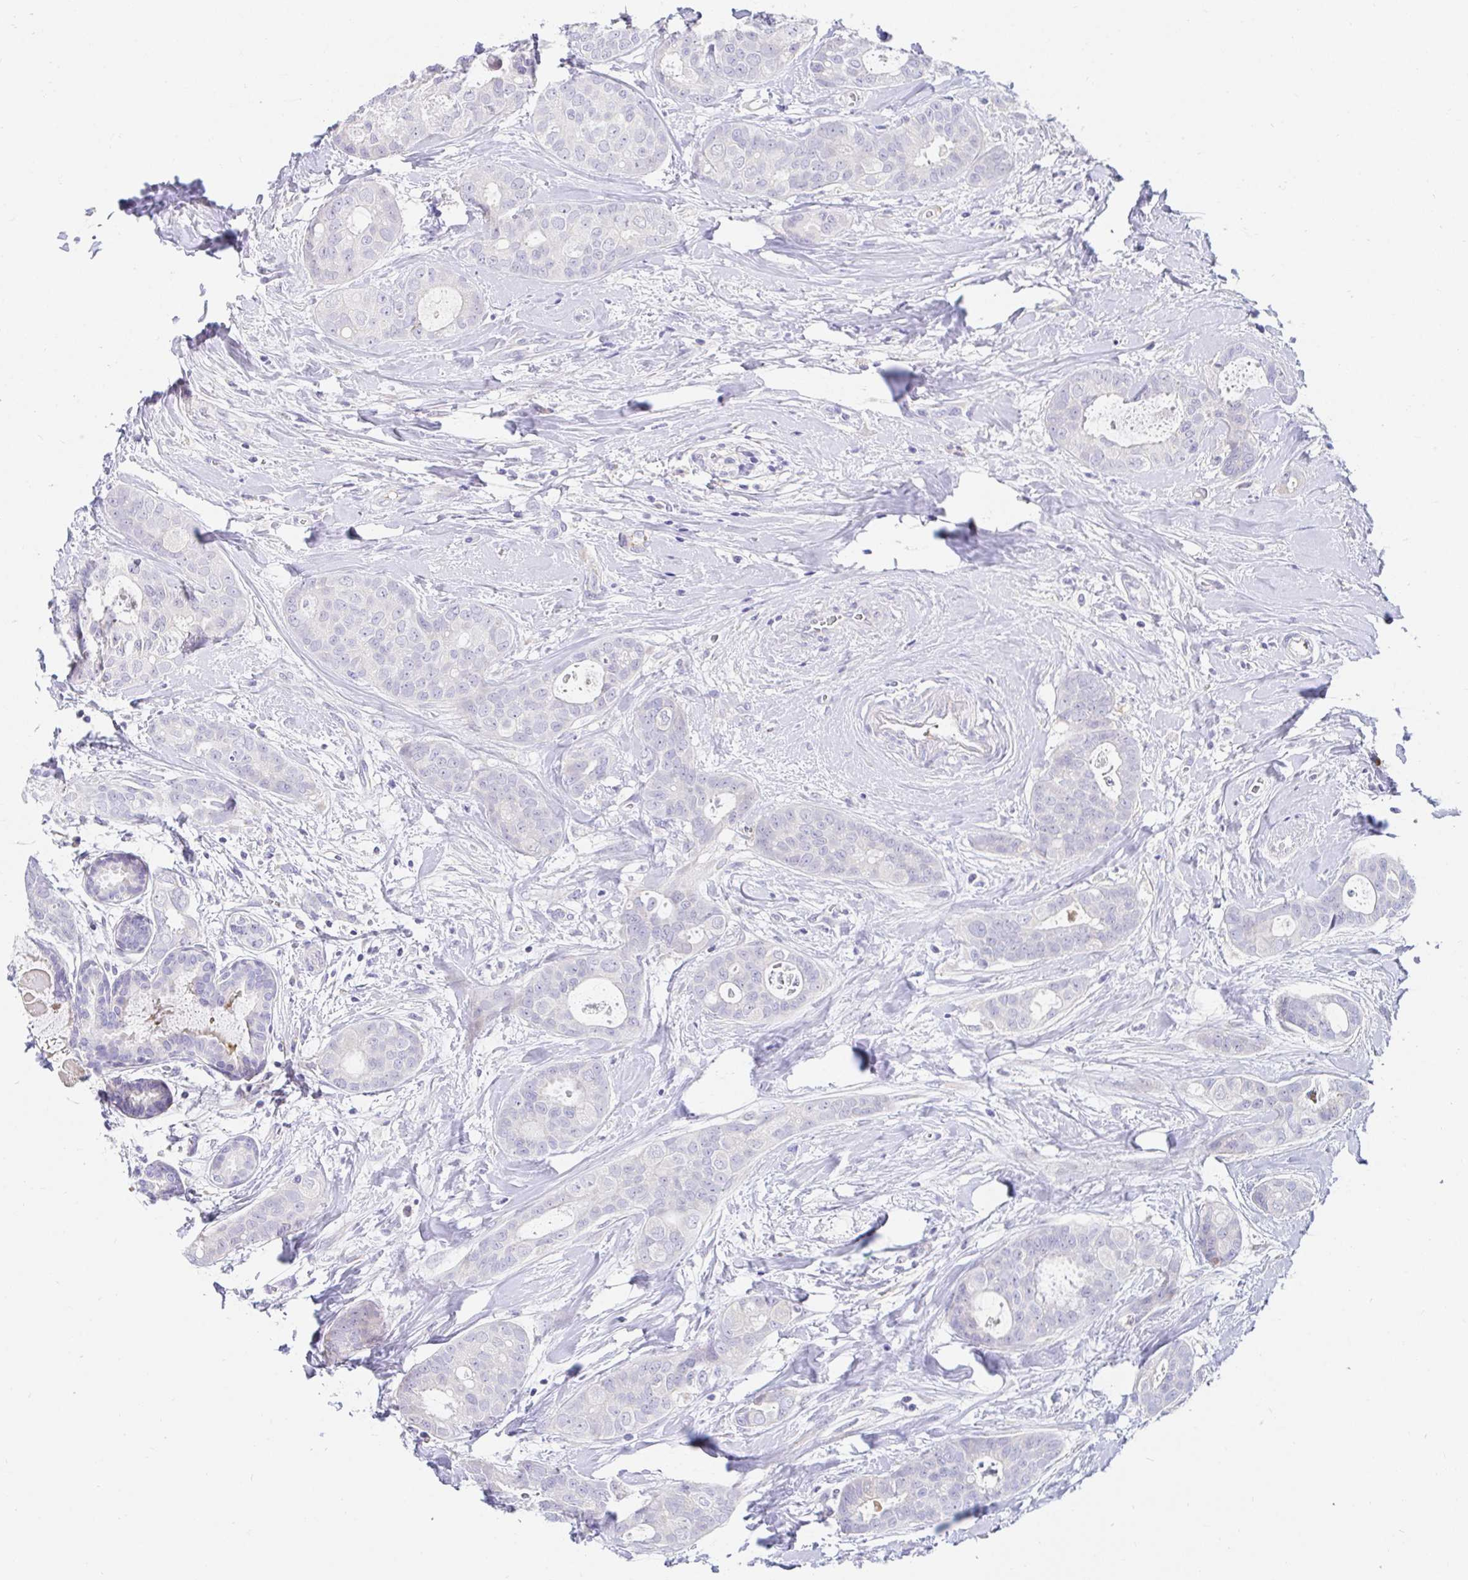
{"staining": {"intensity": "negative", "quantity": "none", "location": "none"}, "tissue": "breast cancer", "cell_type": "Tumor cells", "image_type": "cancer", "snomed": [{"axis": "morphology", "description": "Duct carcinoma"}, {"axis": "topography", "description": "Breast"}], "caption": "An immunohistochemistry (IHC) micrograph of infiltrating ductal carcinoma (breast) is shown. There is no staining in tumor cells of infiltrating ductal carcinoma (breast).", "gene": "C4orf17", "patient": {"sex": "female", "age": 45}}